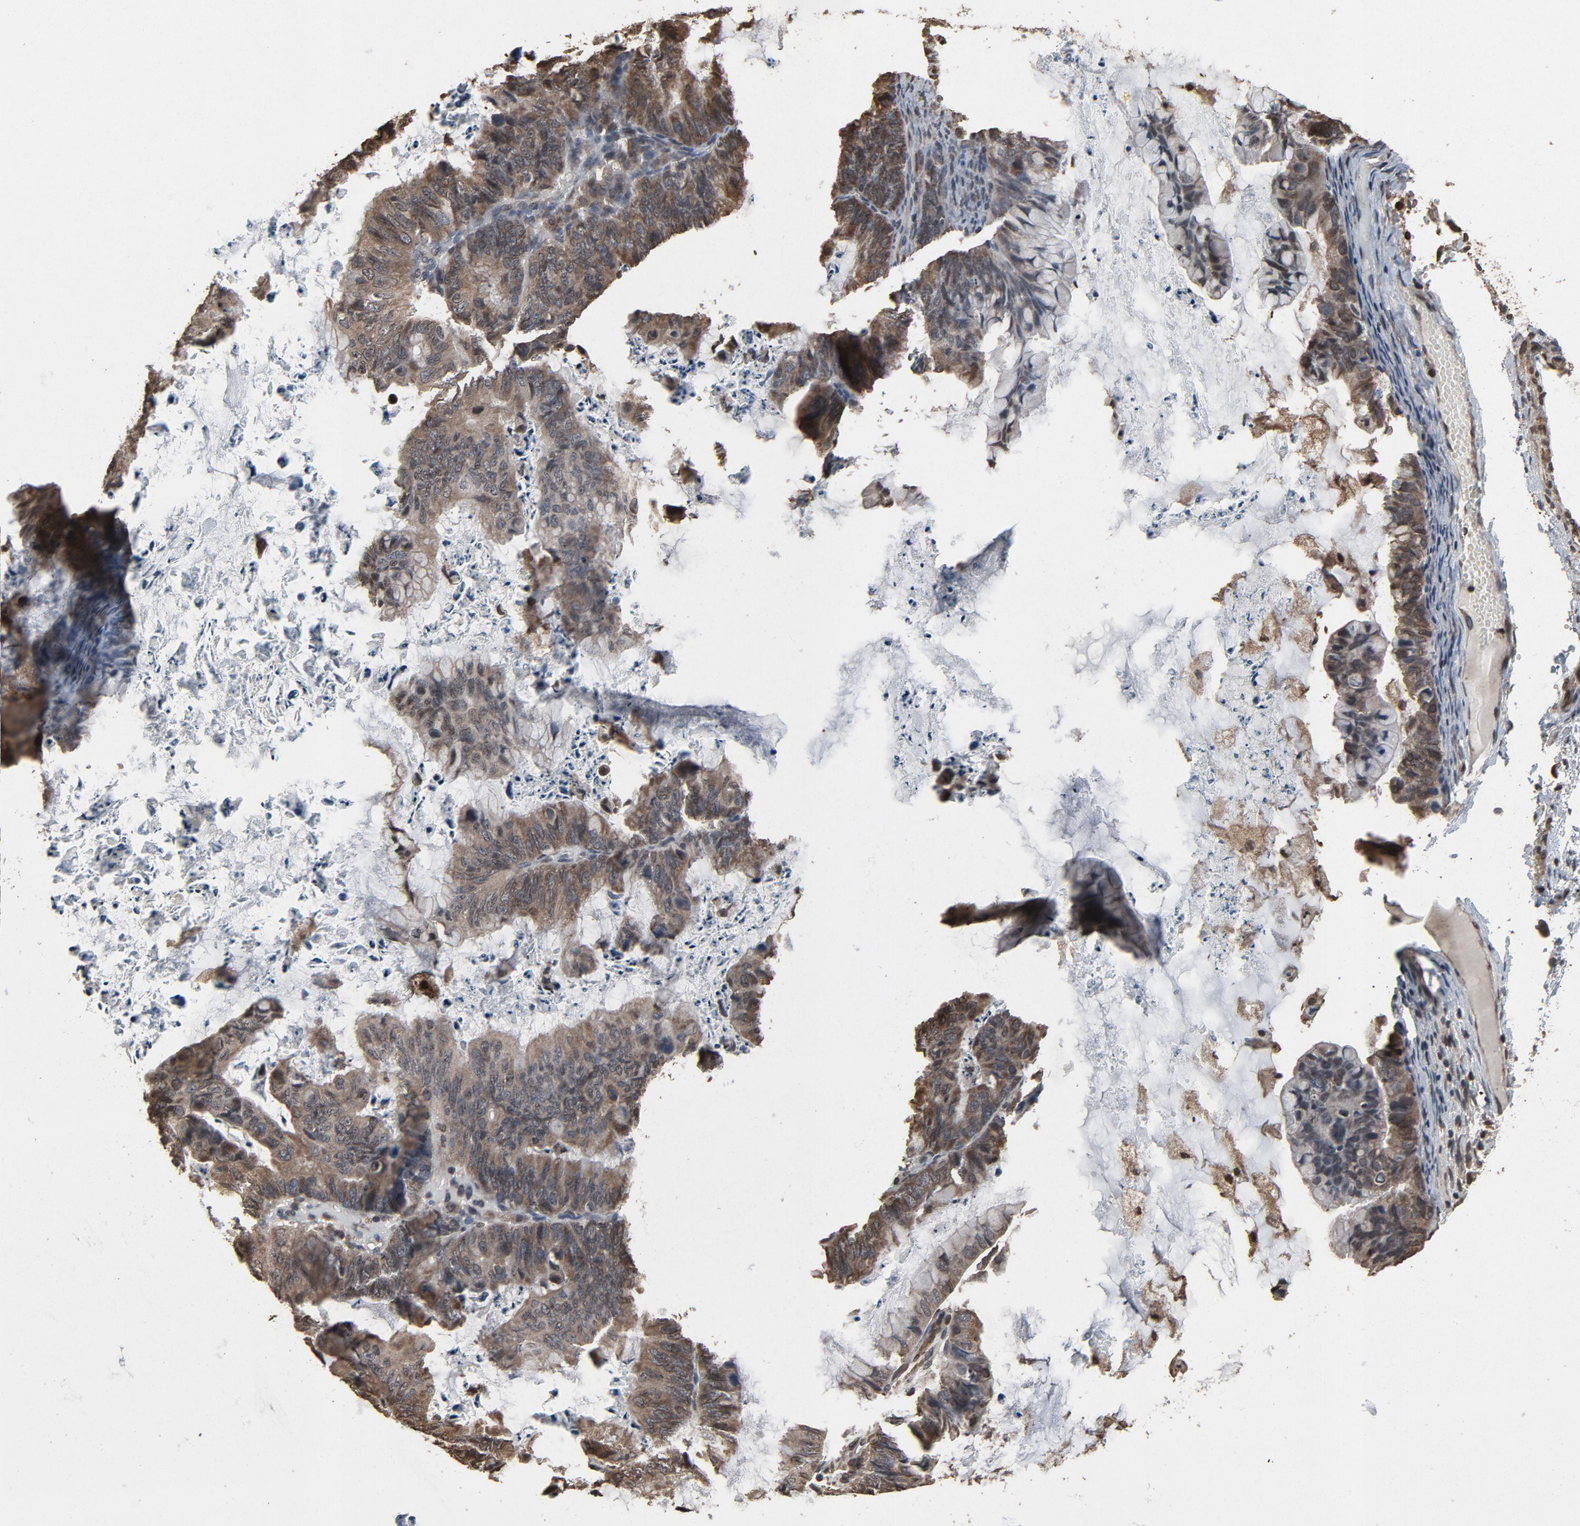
{"staining": {"intensity": "weak", "quantity": ">75%", "location": "cytoplasmic/membranous"}, "tissue": "ovarian cancer", "cell_type": "Tumor cells", "image_type": "cancer", "snomed": [{"axis": "morphology", "description": "Cystadenocarcinoma, mucinous, NOS"}, {"axis": "topography", "description": "Ovary"}], "caption": "IHC (DAB) staining of ovarian cancer (mucinous cystadenocarcinoma) demonstrates weak cytoplasmic/membranous protein expression in approximately >75% of tumor cells.", "gene": "UBE2D1", "patient": {"sex": "female", "age": 36}}